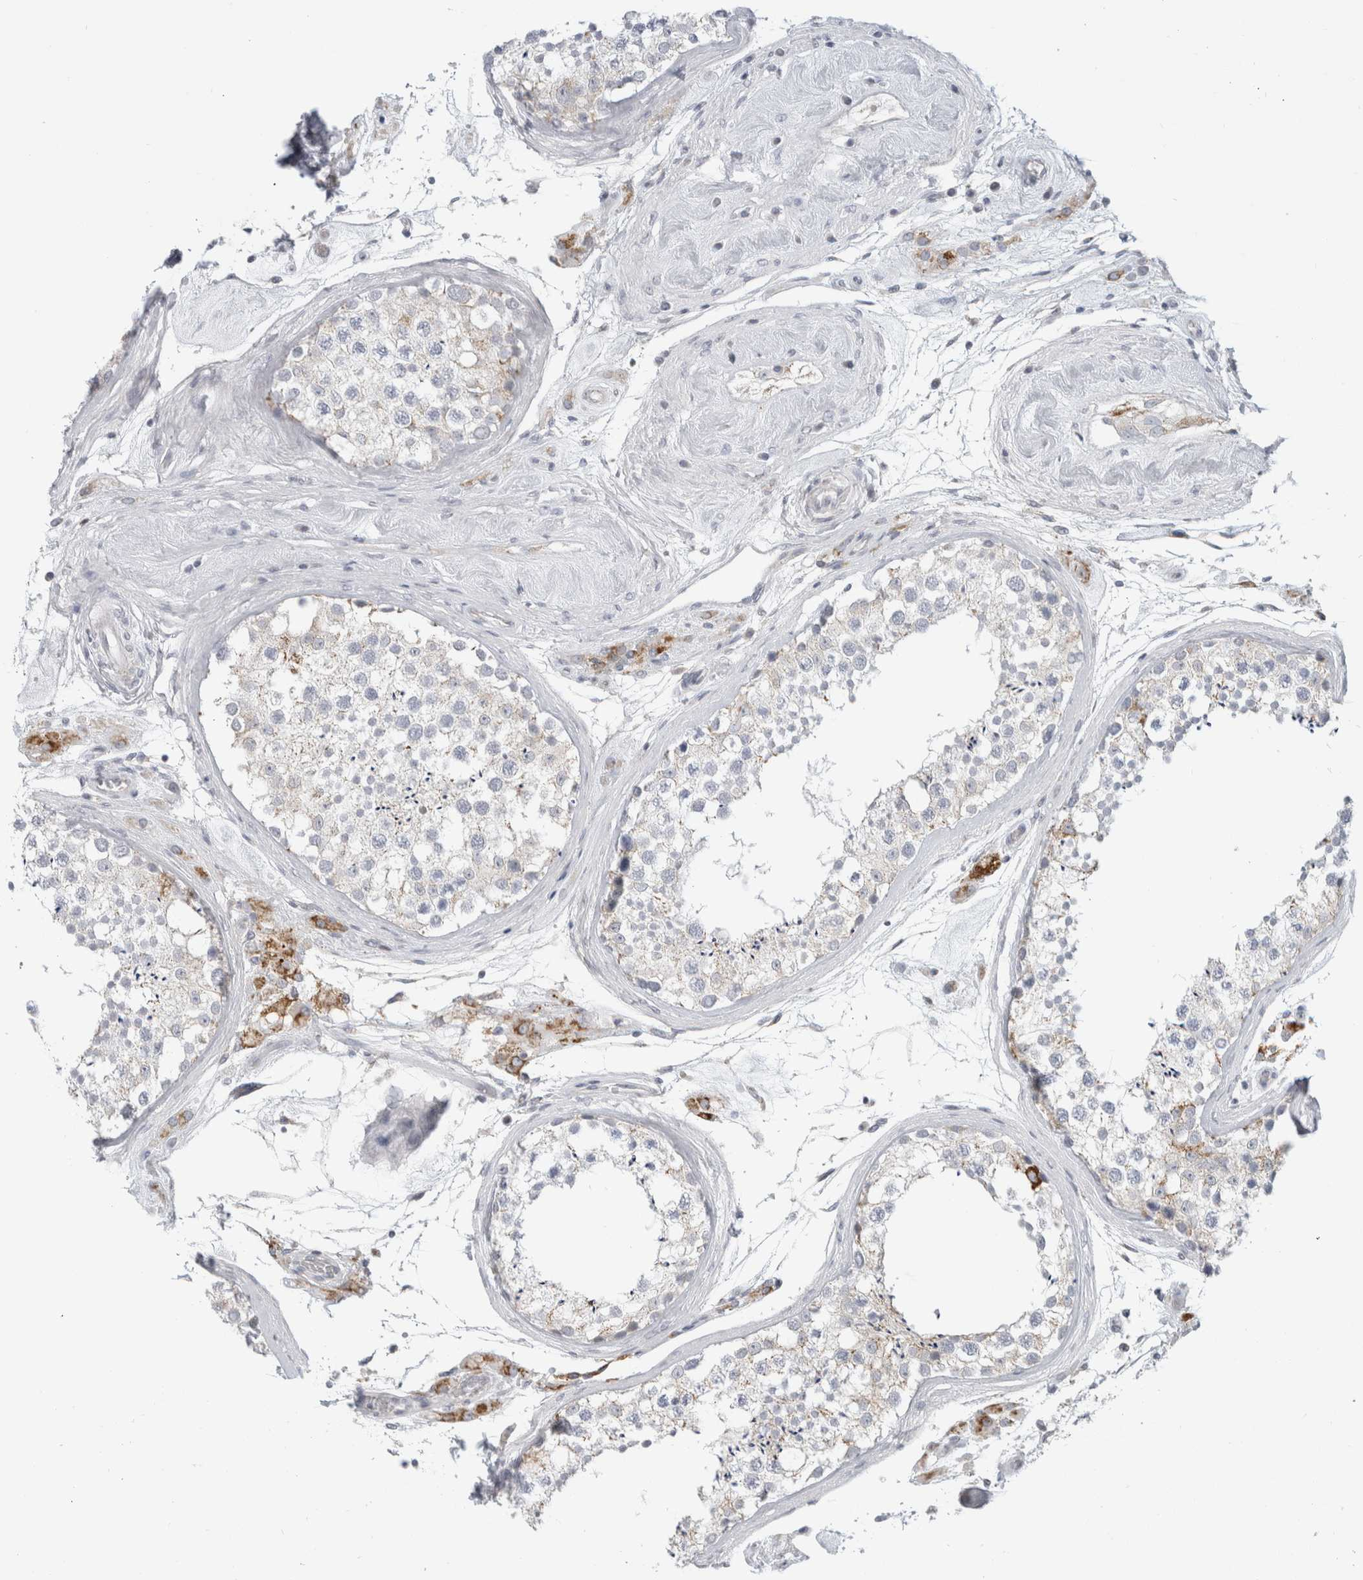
{"staining": {"intensity": "negative", "quantity": "none", "location": "none"}, "tissue": "testis", "cell_type": "Cells in seminiferous ducts", "image_type": "normal", "snomed": [{"axis": "morphology", "description": "Normal tissue, NOS"}, {"axis": "topography", "description": "Testis"}], "caption": "This photomicrograph is of unremarkable testis stained with IHC to label a protein in brown with the nuclei are counter-stained blue. There is no staining in cells in seminiferous ducts.", "gene": "FAHD1", "patient": {"sex": "male", "age": 46}}